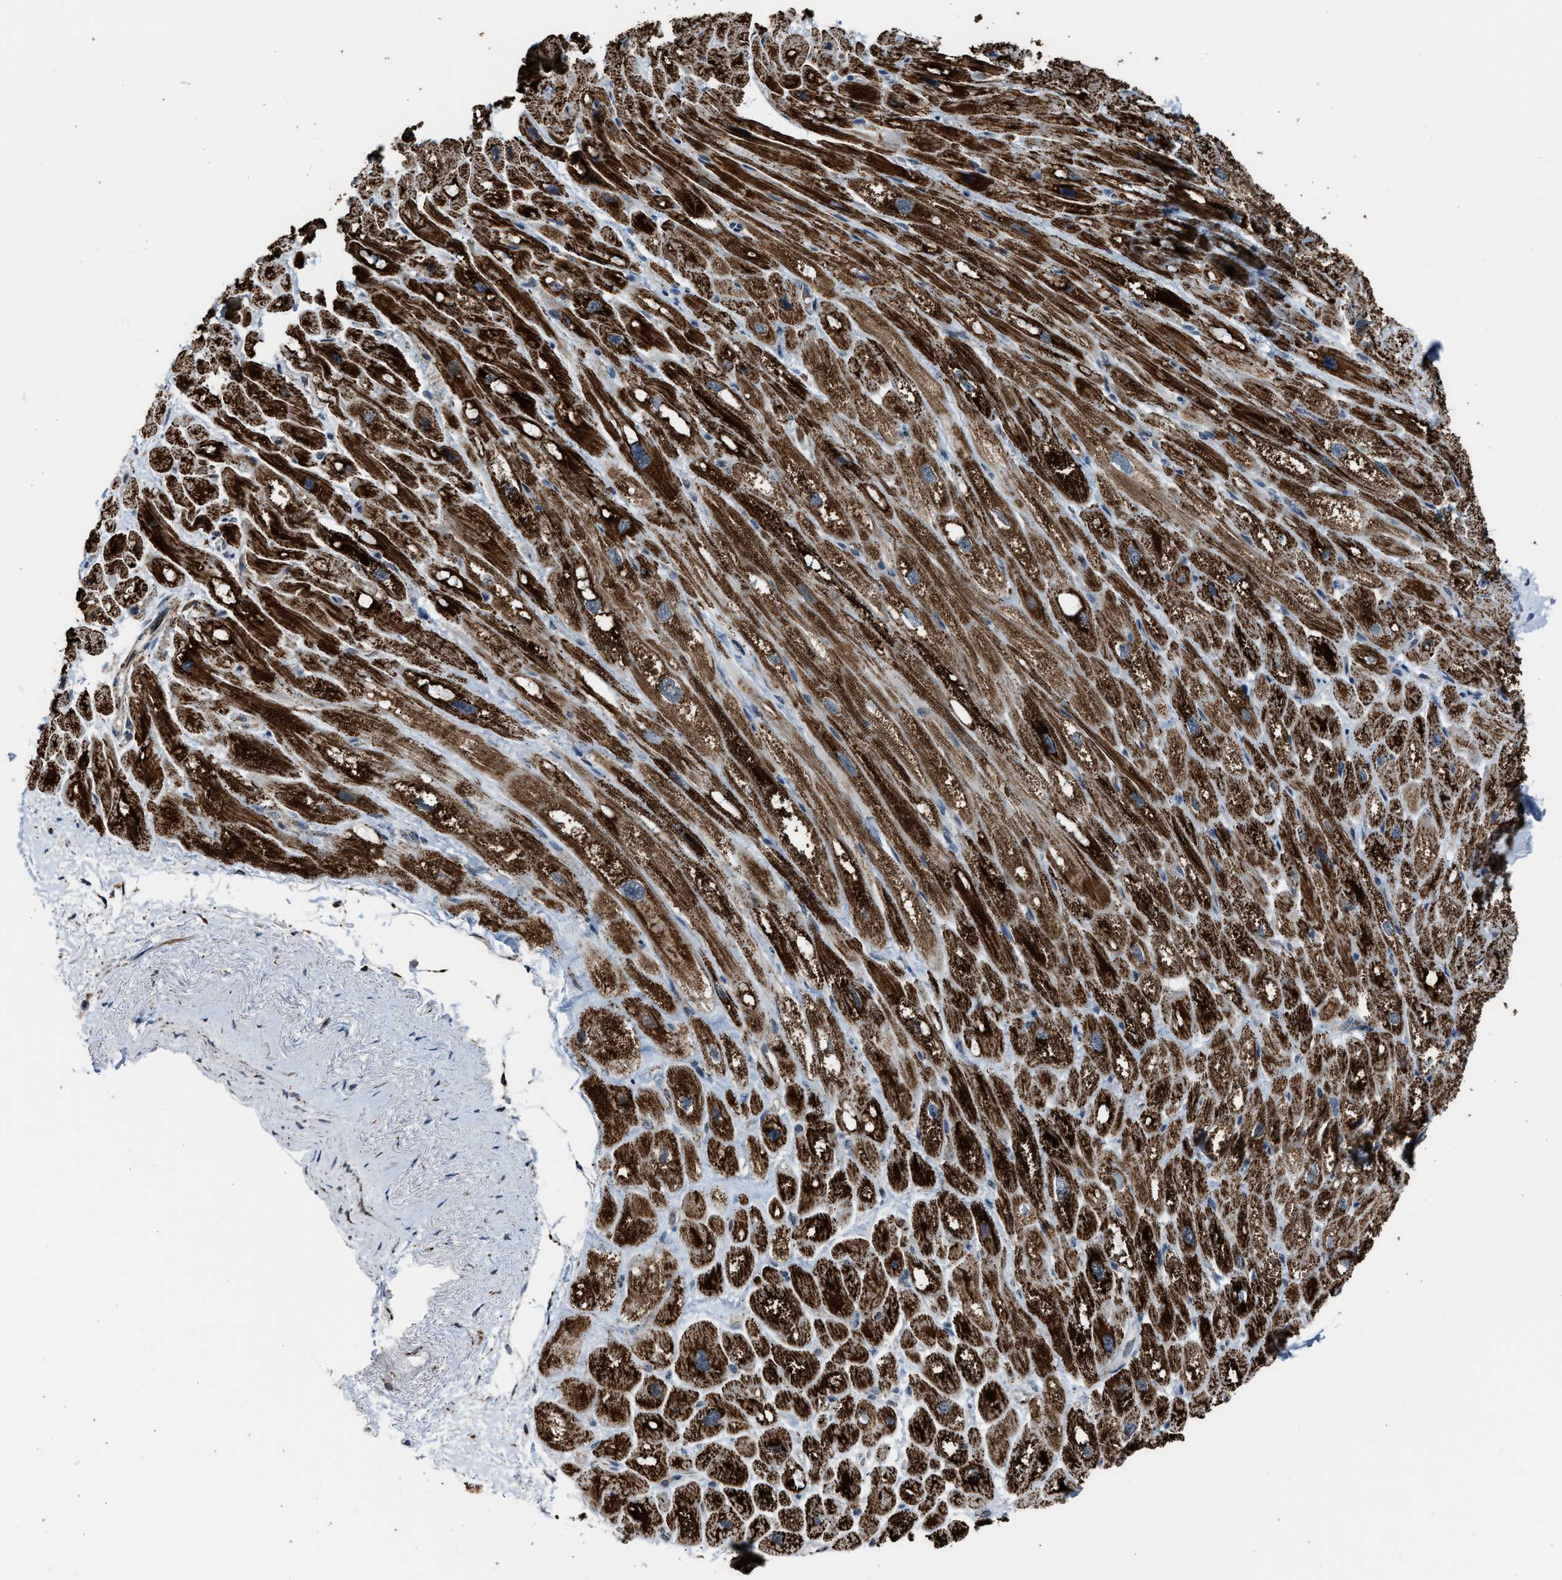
{"staining": {"intensity": "strong", "quantity": ">75%", "location": "cytoplasmic/membranous"}, "tissue": "heart muscle", "cell_type": "Cardiomyocytes", "image_type": "normal", "snomed": [{"axis": "morphology", "description": "Normal tissue, NOS"}, {"axis": "topography", "description": "Heart"}], "caption": "Brown immunohistochemical staining in unremarkable human heart muscle exhibits strong cytoplasmic/membranous positivity in approximately >75% of cardiomyocytes.", "gene": "CHN2", "patient": {"sex": "male", "age": 49}}